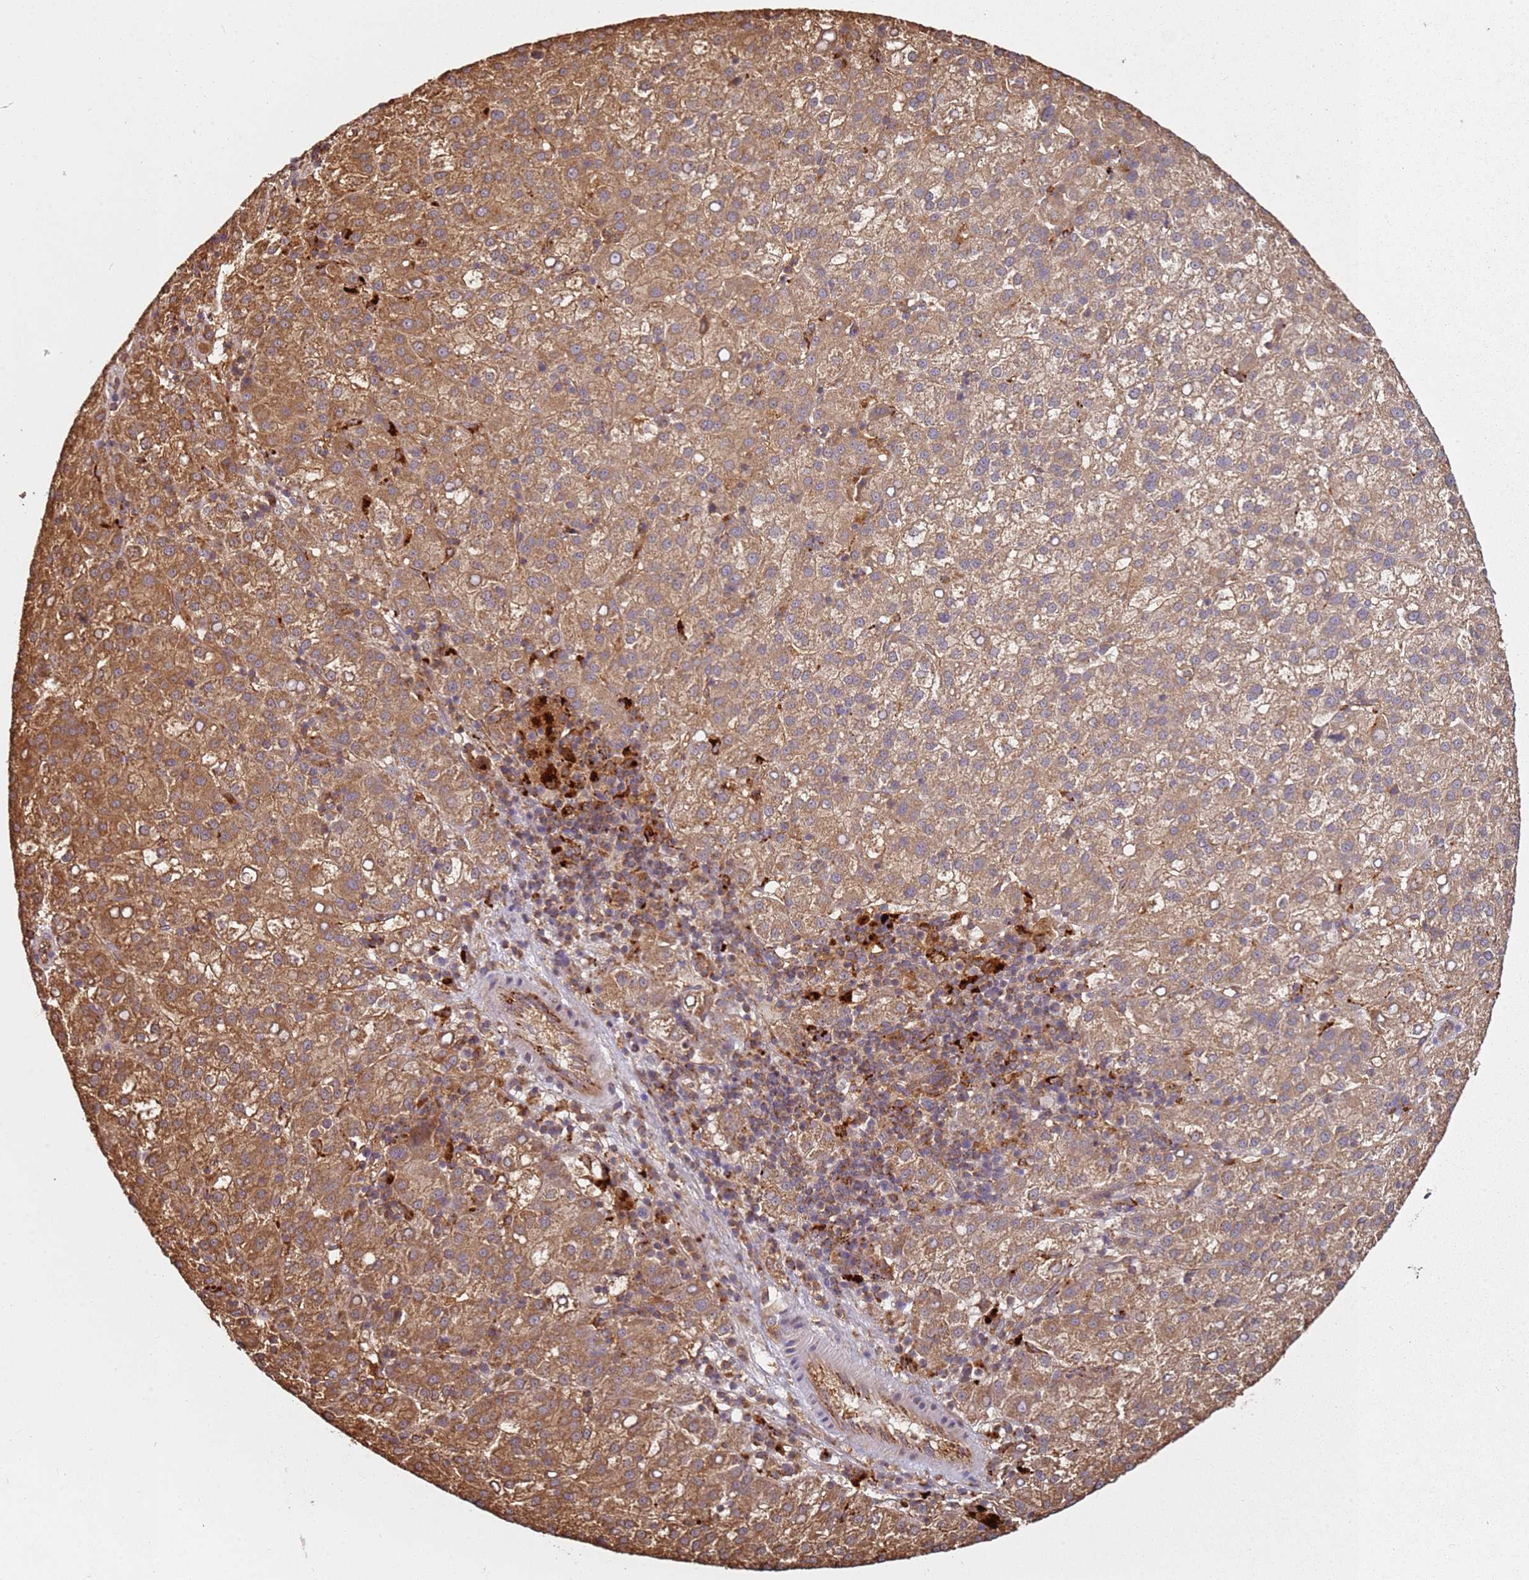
{"staining": {"intensity": "moderate", "quantity": ">75%", "location": "cytoplasmic/membranous"}, "tissue": "liver cancer", "cell_type": "Tumor cells", "image_type": "cancer", "snomed": [{"axis": "morphology", "description": "Carcinoma, Hepatocellular, NOS"}, {"axis": "topography", "description": "Liver"}], "caption": "Immunohistochemistry photomicrograph of neoplastic tissue: liver cancer (hepatocellular carcinoma) stained using immunohistochemistry (IHC) shows medium levels of moderate protein expression localized specifically in the cytoplasmic/membranous of tumor cells, appearing as a cytoplasmic/membranous brown color.", "gene": "SCGB2B2", "patient": {"sex": "female", "age": 58}}